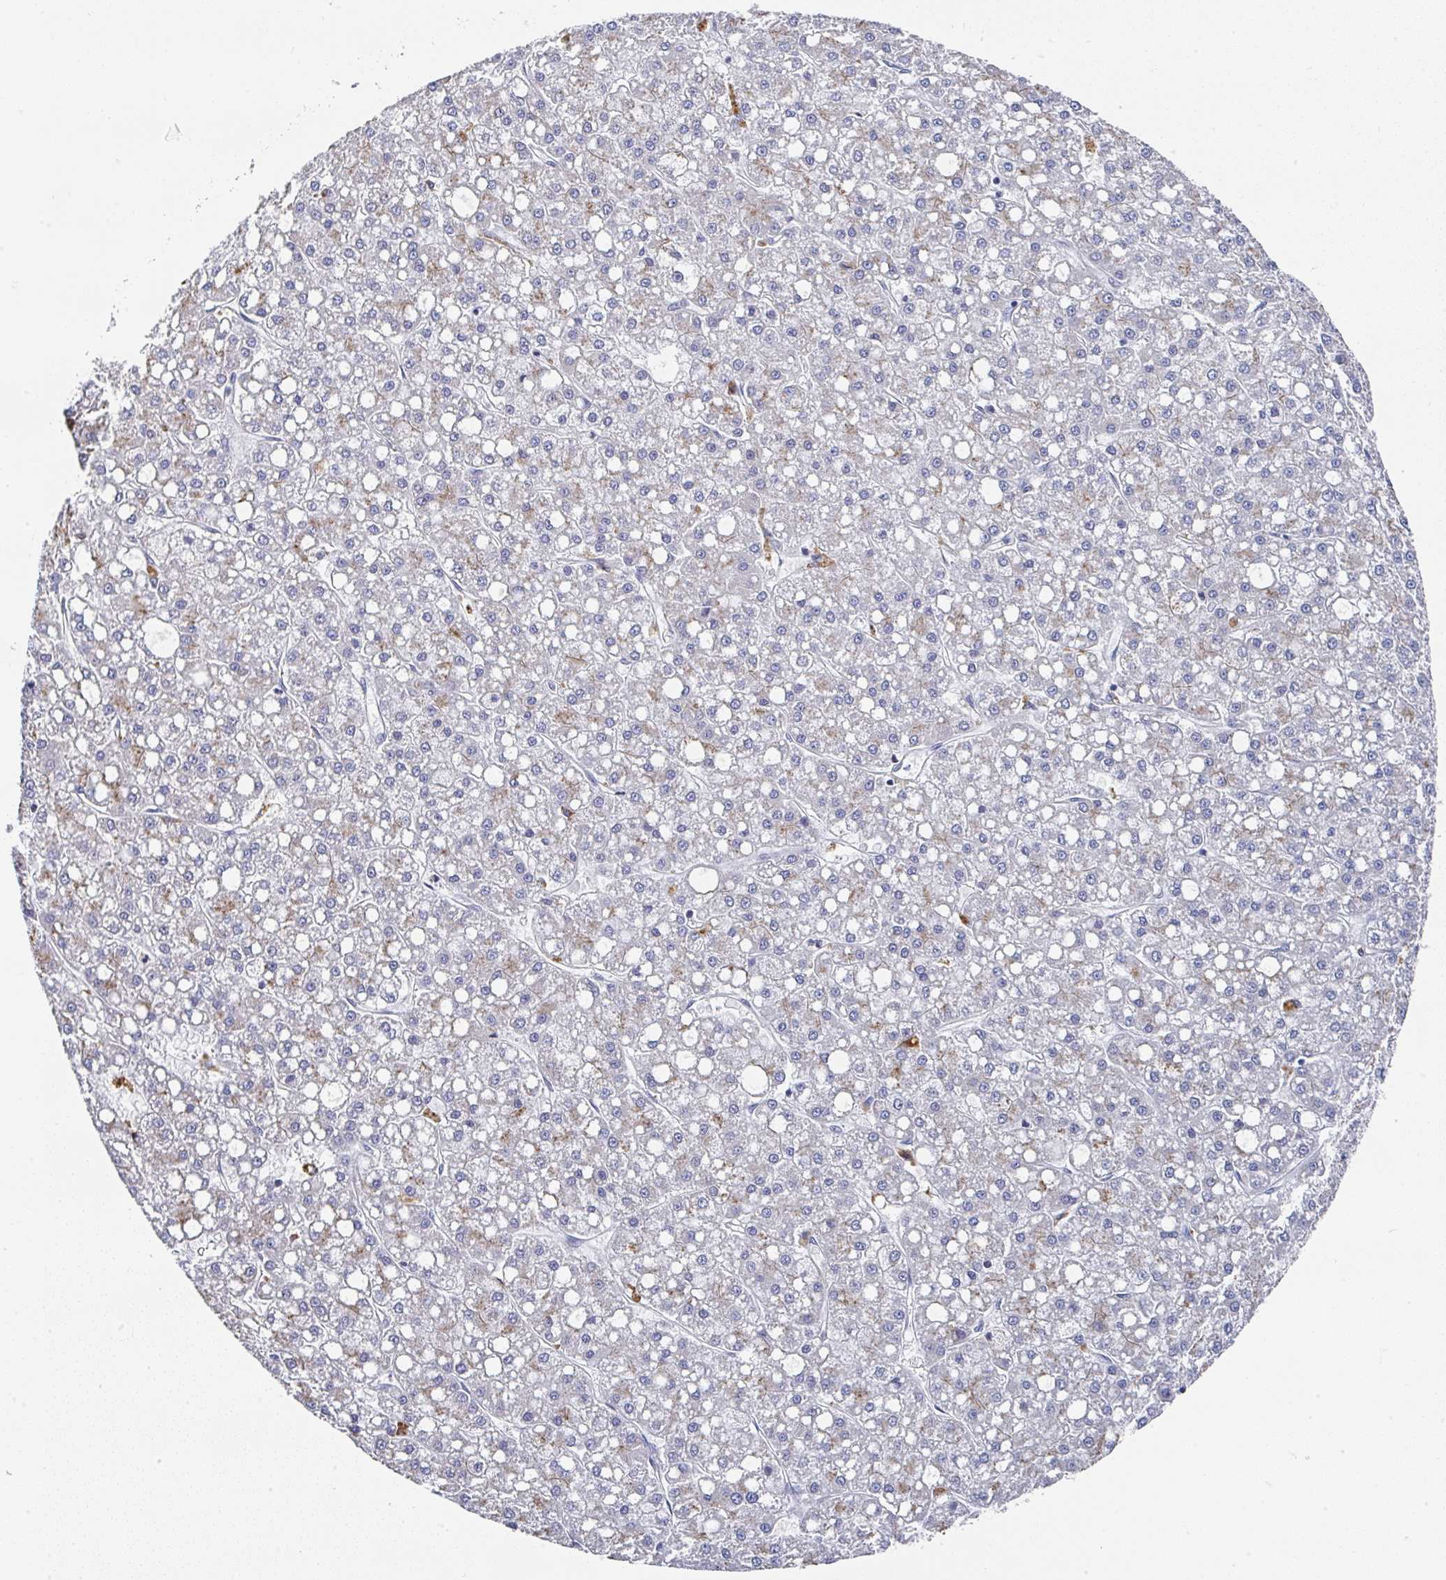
{"staining": {"intensity": "weak", "quantity": "<25%", "location": "cytoplasmic/membranous"}, "tissue": "liver cancer", "cell_type": "Tumor cells", "image_type": "cancer", "snomed": [{"axis": "morphology", "description": "Carcinoma, Hepatocellular, NOS"}, {"axis": "topography", "description": "Liver"}], "caption": "High magnification brightfield microscopy of liver hepatocellular carcinoma stained with DAB (3,3'-diaminobenzidine) (brown) and counterstained with hematoxylin (blue): tumor cells show no significant staining.", "gene": "NCF1", "patient": {"sex": "male", "age": 67}}